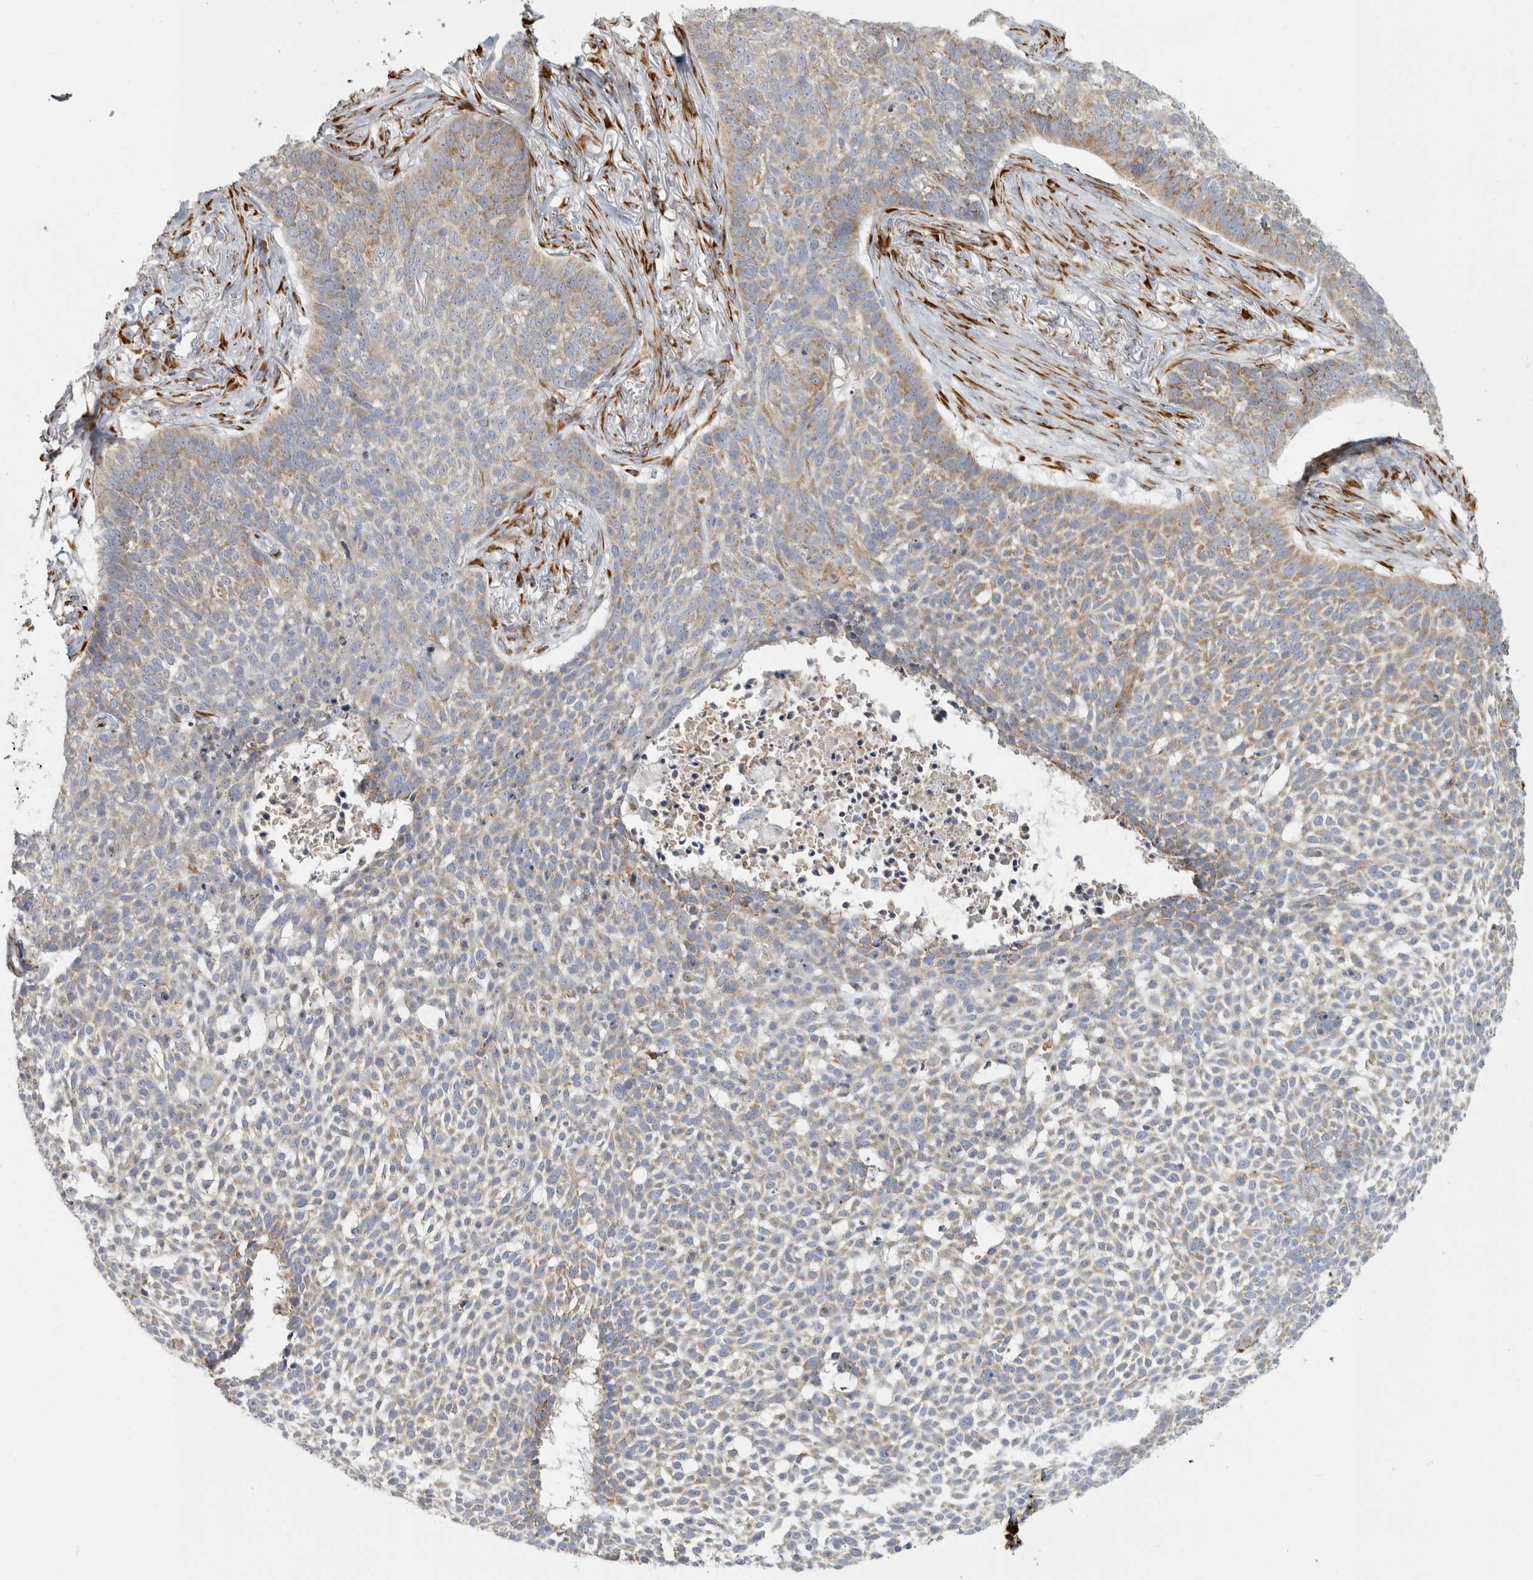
{"staining": {"intensity": "weak", "quantity": "25%-75%", "location": "cytoplasmic/membranous"}, "tissue": "skin cancer", "cell_type": "Tumor cells", "image_type": "cancer", "snomed": [{"axis": "morphology", "description": "Basal cell carcinoma"}, {"axis": "topography", "description": "Skin"}], "caption": "This is a photomicrograph of immunohistochemistry (IHC) staining of skin cancer, which shows weak expression in the cytoplasmic/membranous of tumor cells.", "gene": "OSTN", "patient": {"sex": "male", "age": 85}}